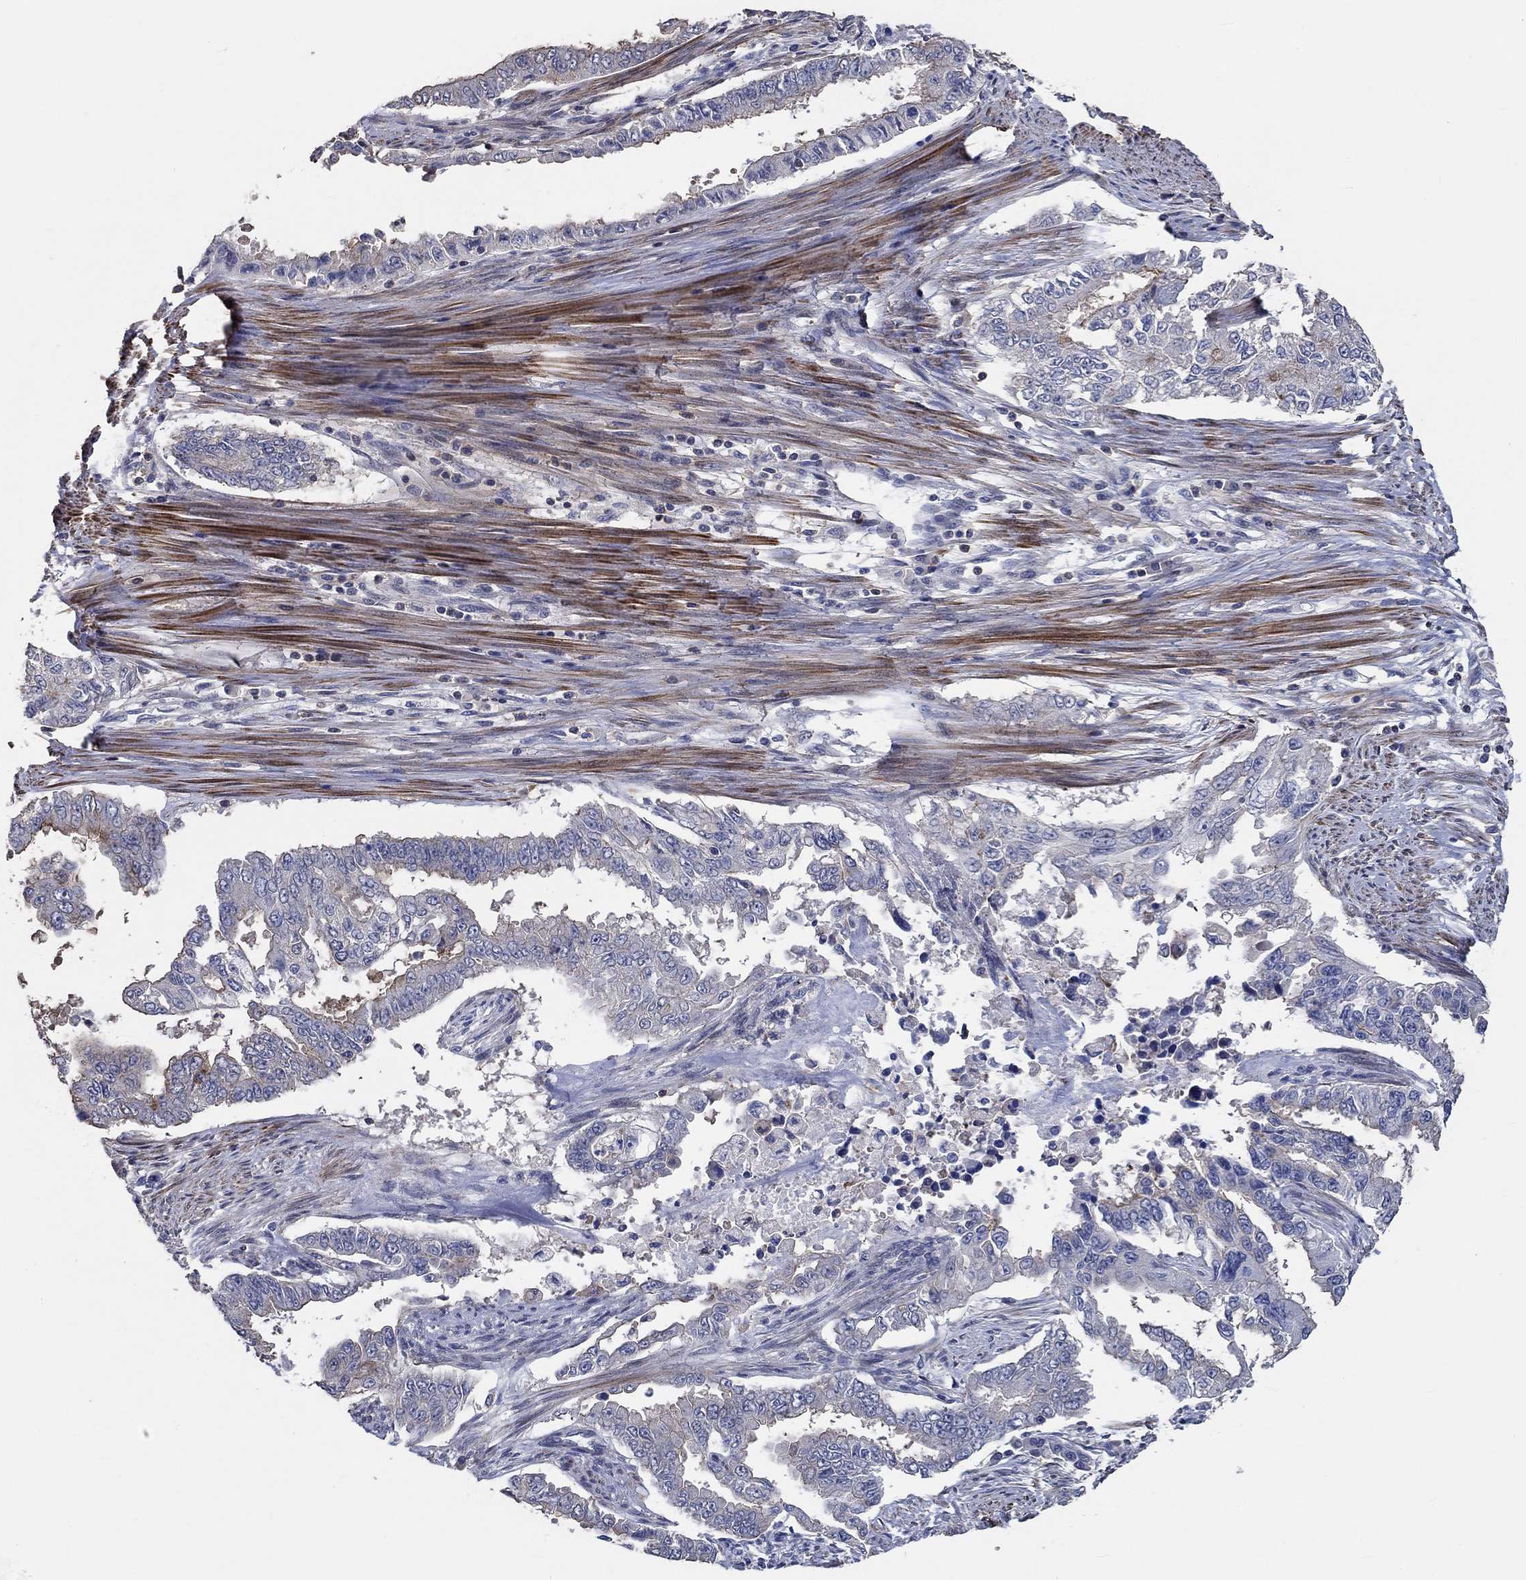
{"staining": {"intensity": "moderate", "quantity": "<25%", "location": "cytoplasmic/membranous"}, "tissue": "endometrial cancer", "cell_type": "Tumor cells", "image_type": "cancer", "snomed": [{"axis": "morphology", "description": "Adenocarcinoma, NOS"}, {"axis": "topography", "description": "Uterus"}], "caption": "The immunohistochemical stain highlights moderate cytoplasmic/membranous positivity in tumor cells of endometrial cancer (adenocarcinoma) tissue.", "gene": "TNFAIP8L3", "patient": {"sex": "female", "age": 59}}